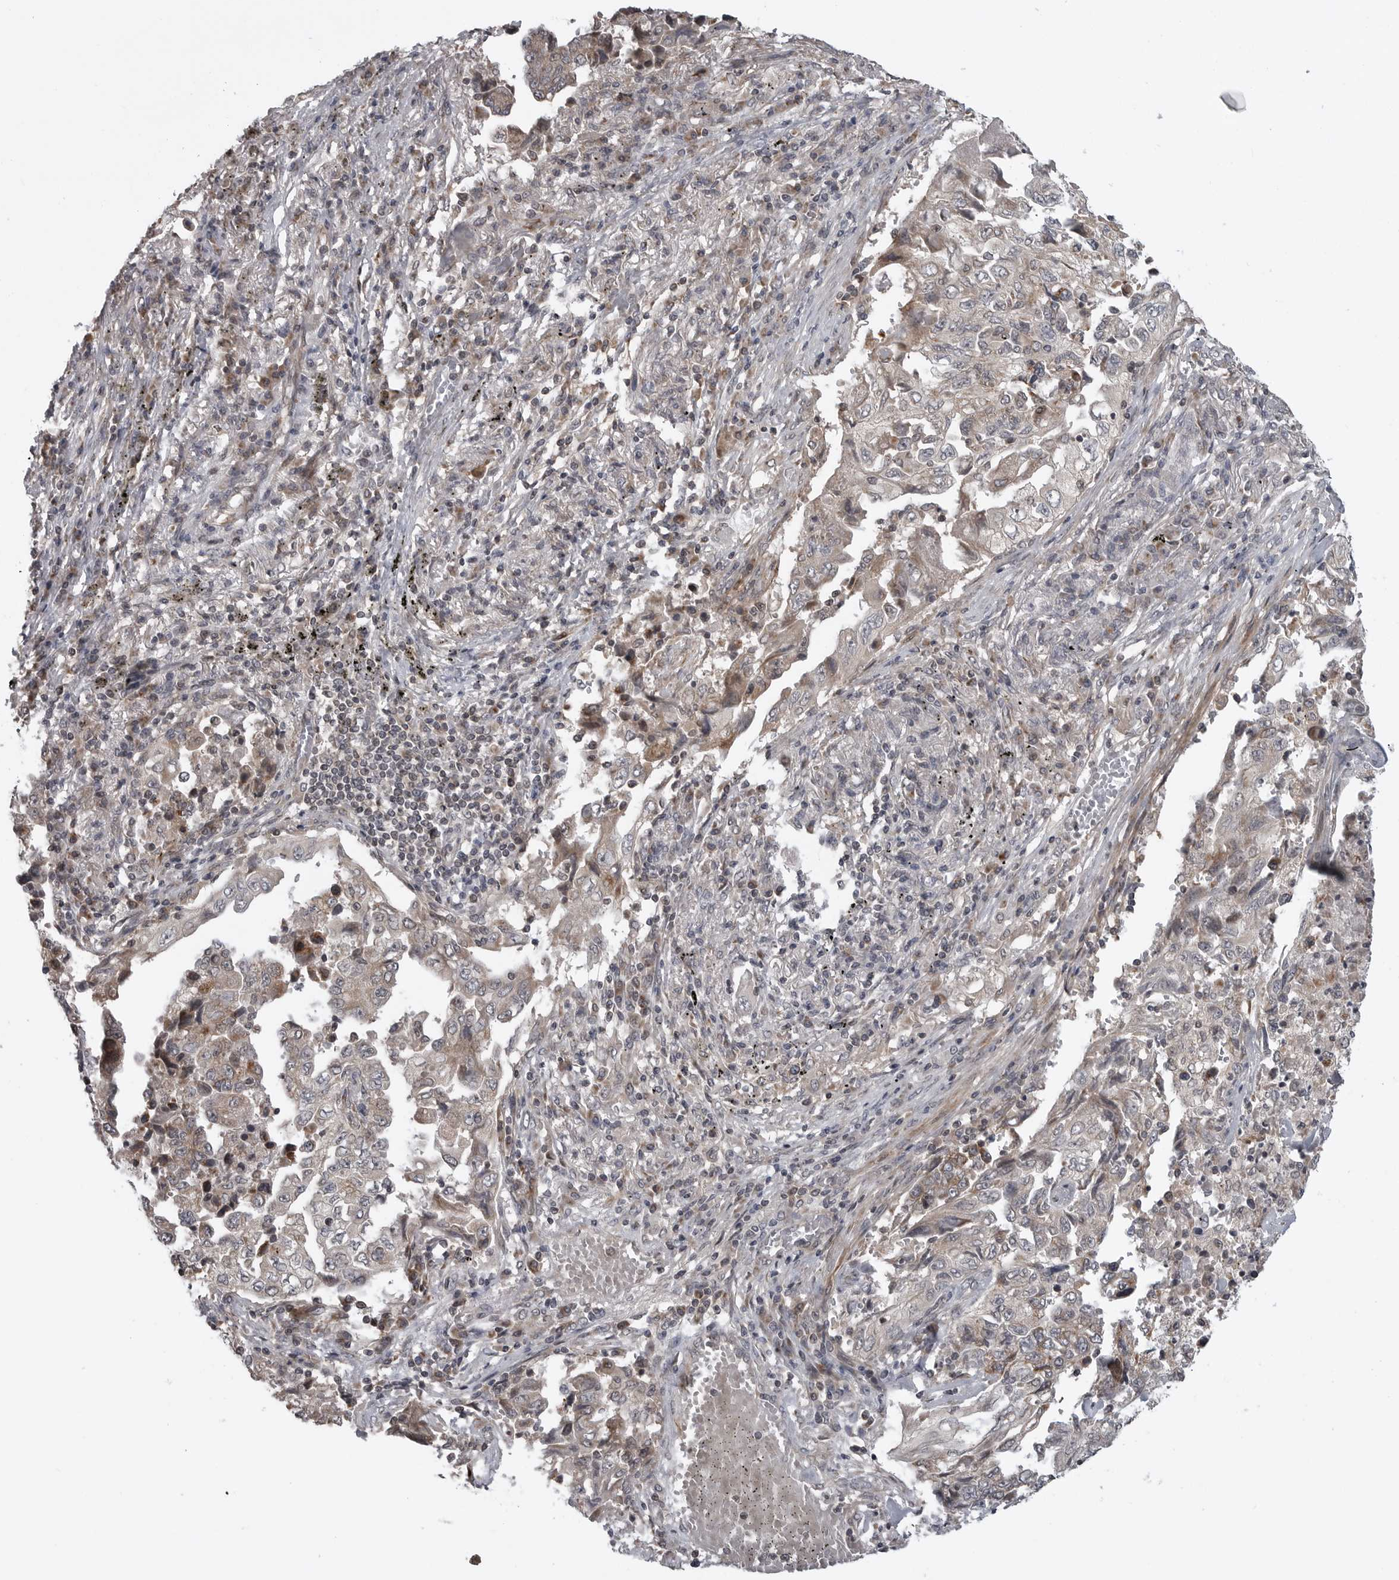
{"staining": {"intensity": "weak", "quantity": ">75%", "location": "cytoplasmic/membranous"}, "tissue": "lung cancer", "cell_type": "Tumor cells", "image_type": "cancer", "snomed": [{"axis": "morphology", "description": "Adenocarcinoma, NOS"}, {"axis": "topography", "description": "Lung"}], "caption": "This is an image of immunohistochemistry (IHC) staining of lung adenocarcinoma, which shows weak positivity in the cytoplasmic/membranous of tumor cells.", "gene": "FAAP100", "patient": {"sex": "female", "age": 51}}